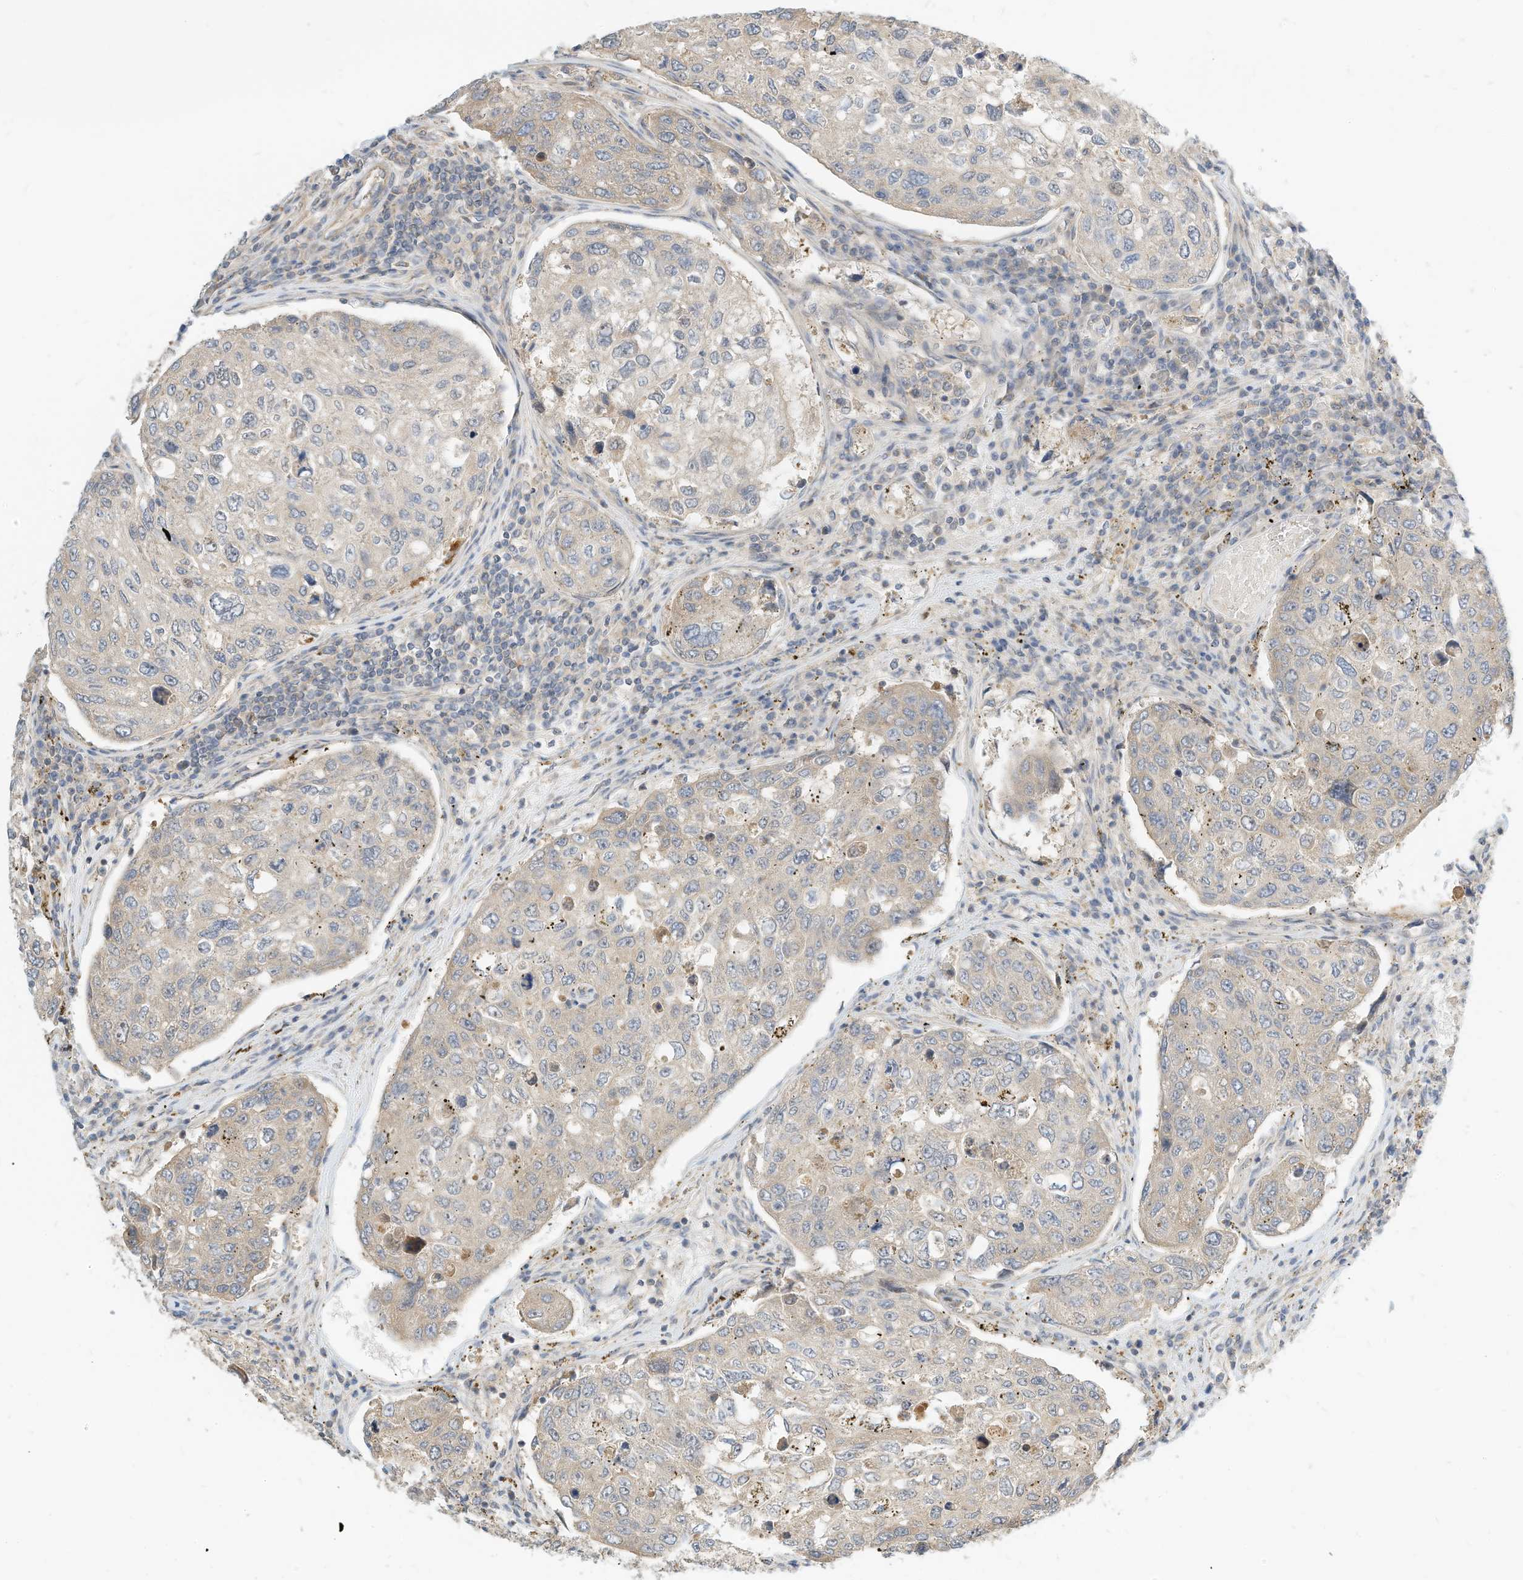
{"staining": {"intensity": "weak", "quantity": "25%-75%", "location": "cytoplasmic/membranous"}, "tissue": "urothelial cancer", "cell_type": "Tumor cells", "image_type": "cancer", "snomed": [{"axis": "morphology", "description": "Urothelial carcinoma, High grade"}, {"axis": "topography", "description": "Lymph node"}, {"axis": "topography", "description": "Urinary bladder"}], "caption": "This photomicrograph exhibits urothelial carcinoma (high-grade) stained with immunohistochemistry (IHC) to label a protein in brown. The cytoplasmic/membranous of tumor cells show weak positivity for the protein. Nuclei are counter-stained blue.", "gene": "OFD1", "patient": {"sex": "male", "age": 51}}